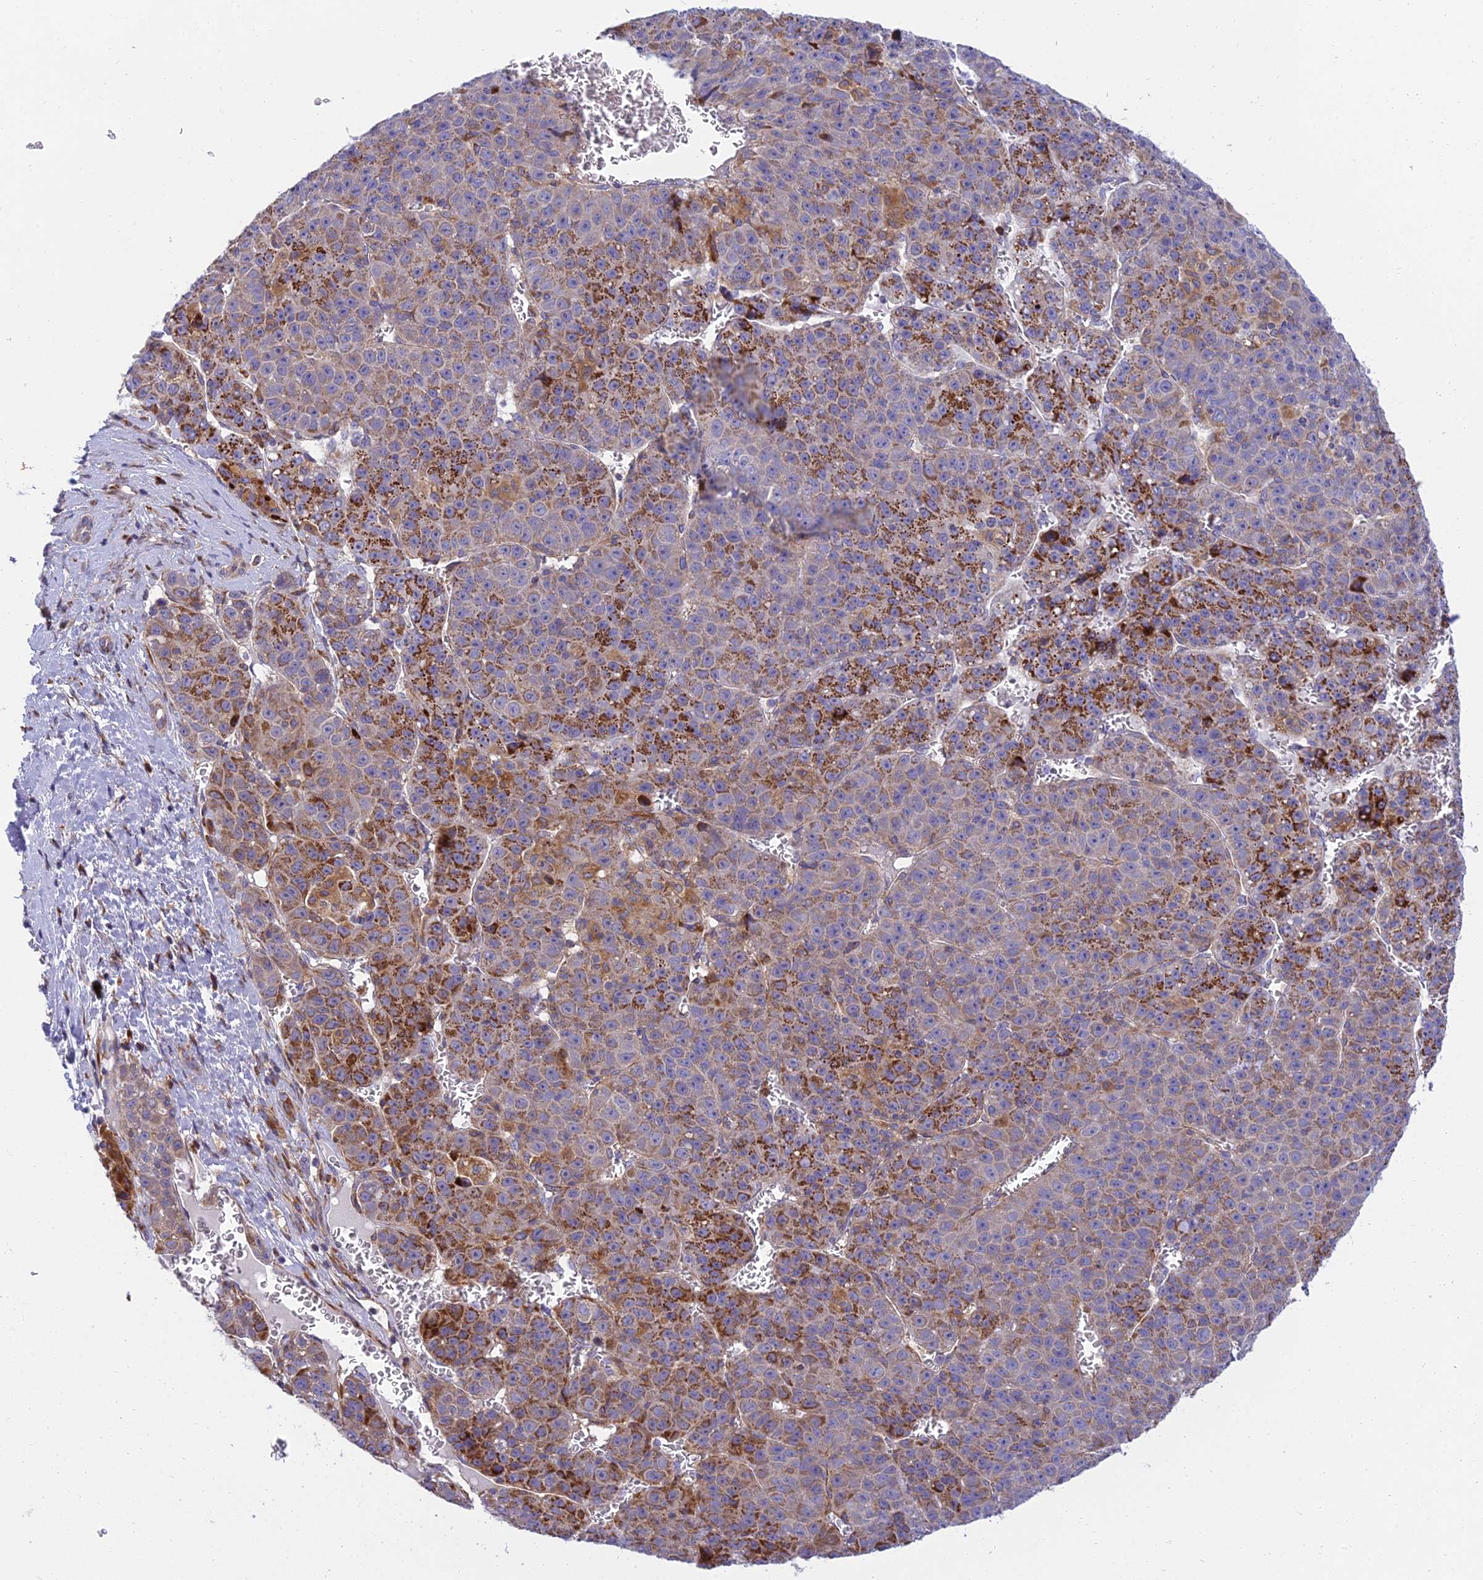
{"staining": {"intensity": "moderate", "quantity": "25%-75%", "location": "cytoplasmic/membranous"}, "tissue": "liver cancer", "cell_type": "Tumor cells", "image_type": "cancer", "snomed": [{"axis": "morphology", "description": "Carcinoma, Hepatocellular, NOS"}, {"axis": "topography", "description": "Liver"}], "caption": "Approximately 25%-75% of tumor cells in human liver hepatocellular carcinoma reveal moderate cytoplasmic/membranous protein positivity as visualized by brown immunohistochemical staining.", "gene": "CLCN7", "patient": {"sex": "female", "age": 53}}